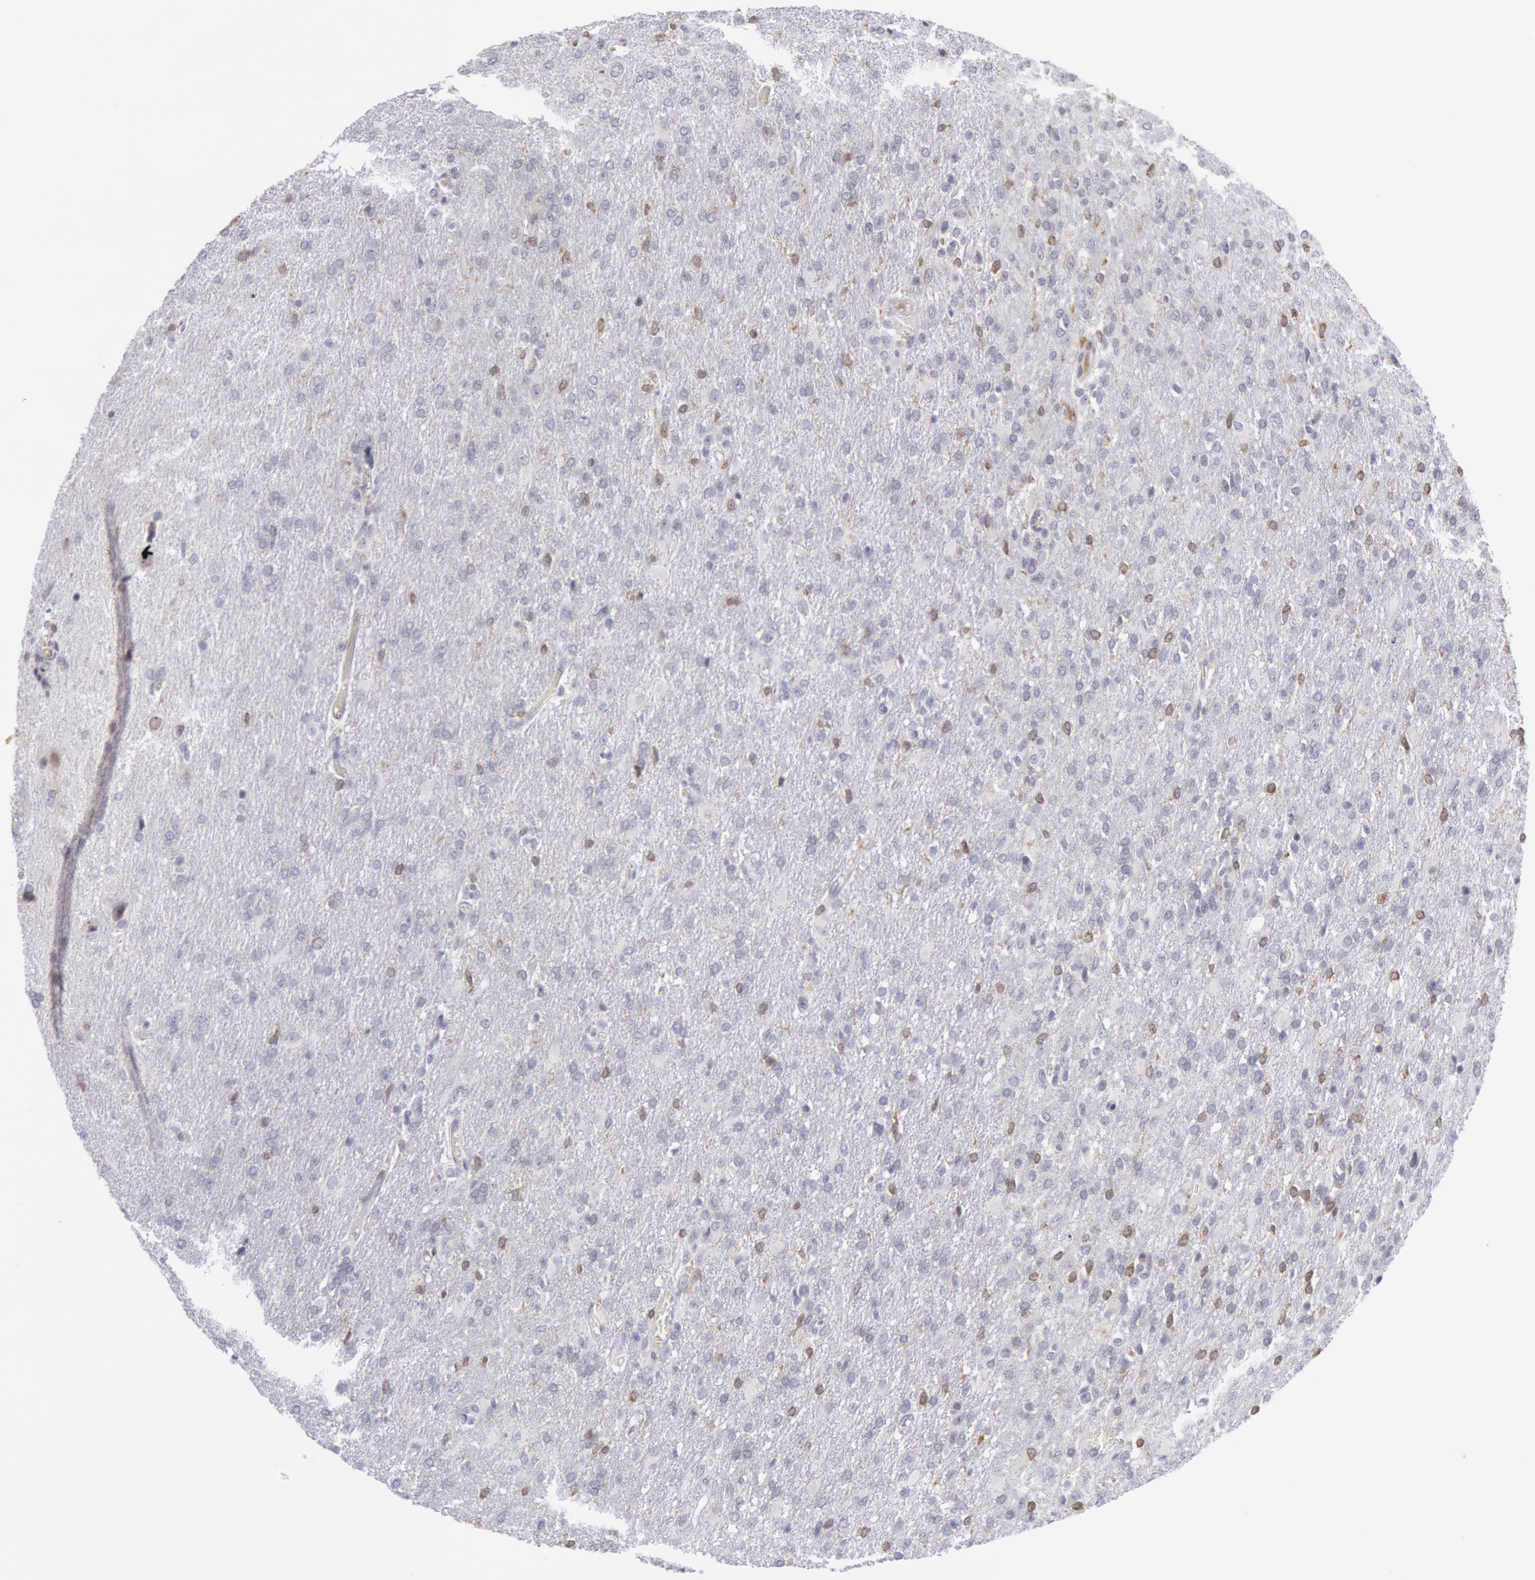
{"staining": {"intensity": "weak", "quantity": "<25%", "location": "cytoplasmic/membranous"}, "tissue": "glioma", "cell_type": "Tumor cells", "image_type": "cancer", "snomed": [{"axis": "morphology", "description": "Glioma, malignant, High grade"}, {"axis": "topography", "description": "Brain"}], "caption": "A high-resolution photomicrograph shows IHC staining of high-grade glioma (malignant), which reveals no significant staining in tumor cells.", "gene": "PTGS2", "patient": {"sex": "male", "age": 68}}